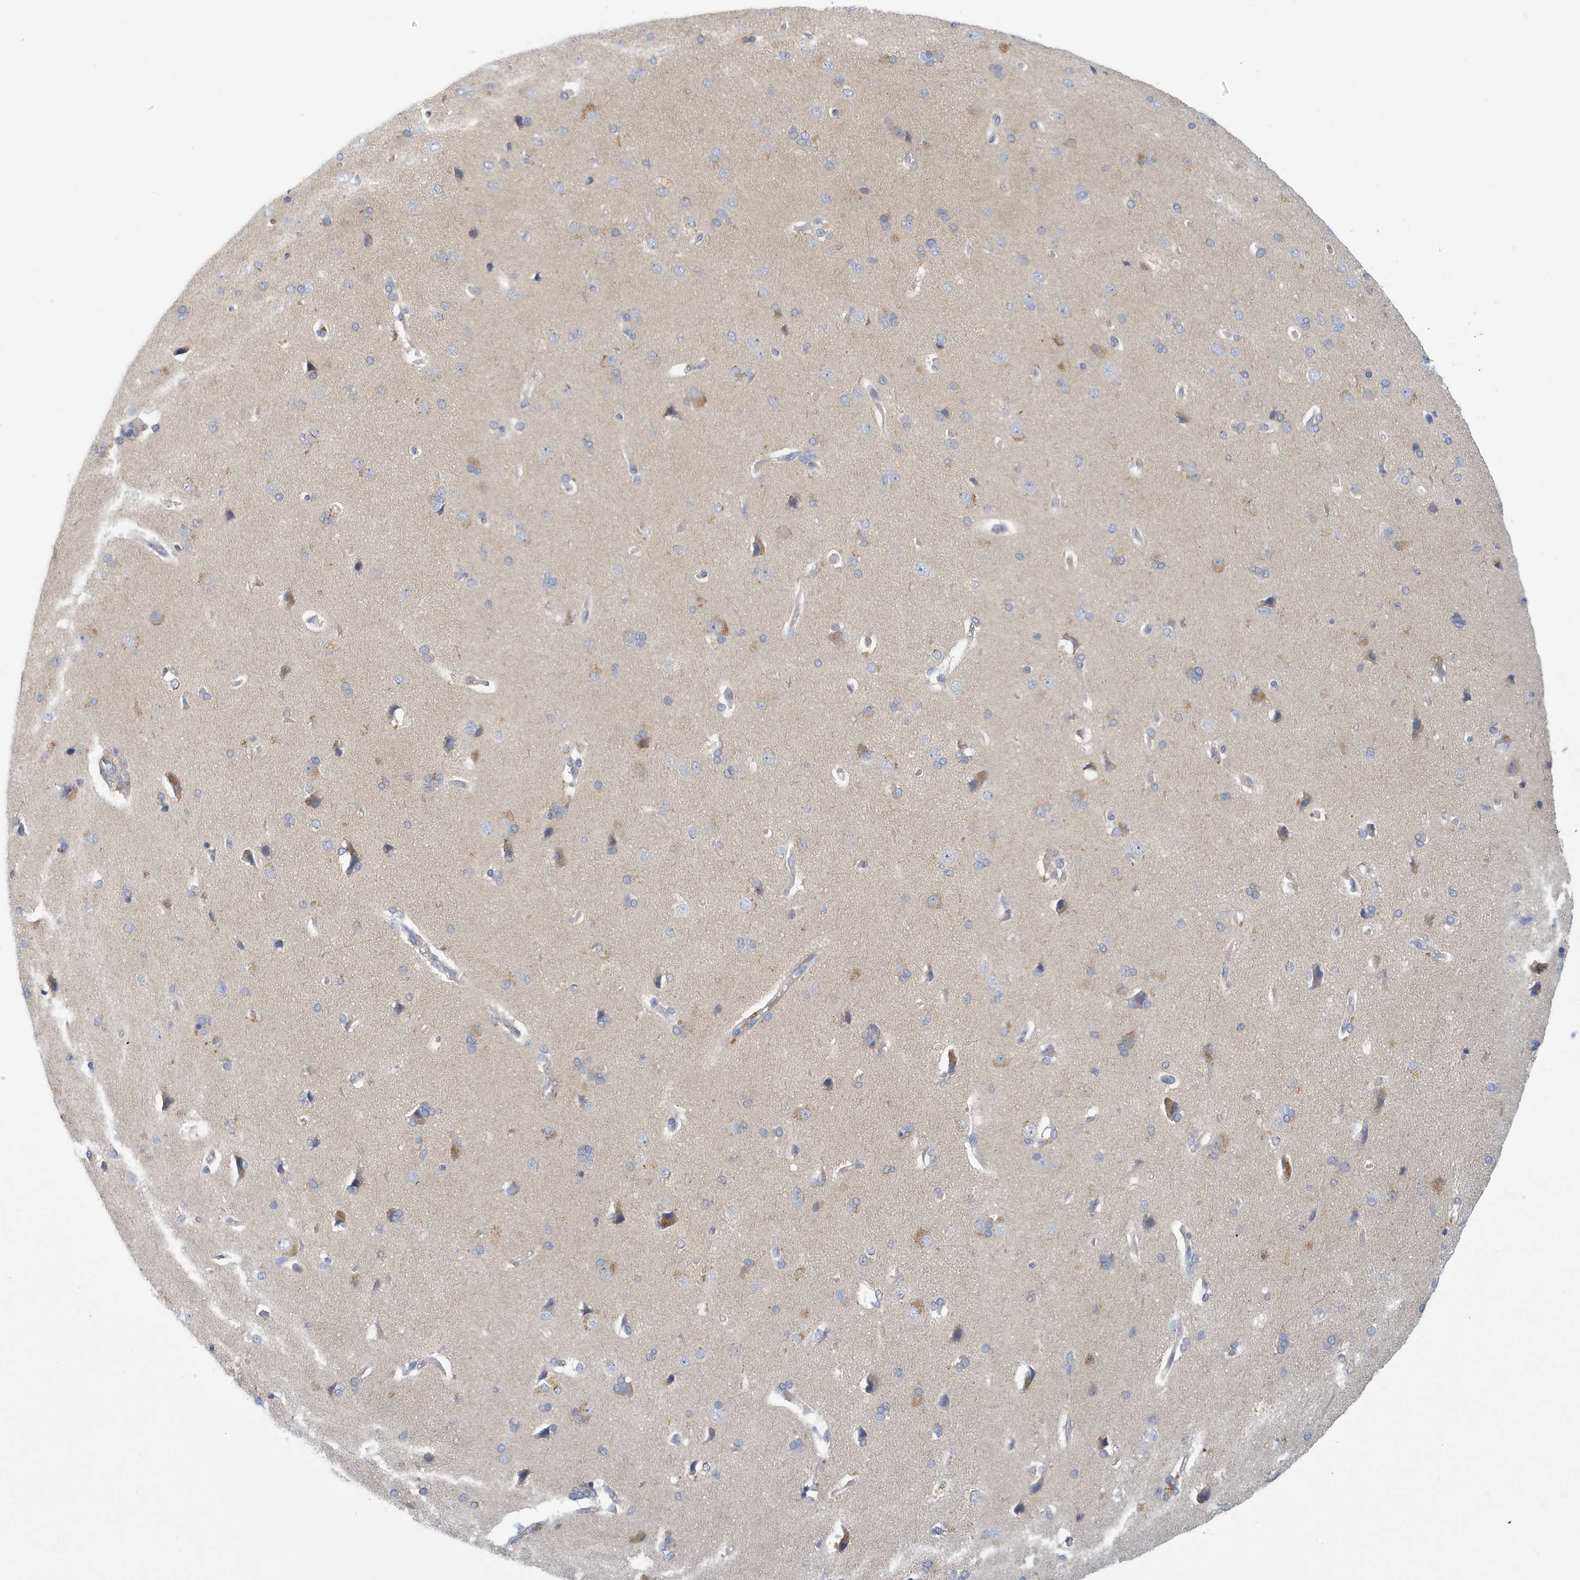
{"staining": {"intensity": "negative", "quantity": "none", "location": "none"}, "tissue": "cerebral cortex", "cell_type": "Endothelial cells", "image_type": "normal", "snomed": [{"axis": "morphology", "description": "Normal tissue, NOS"}, {"axis": "topography", "description": "Cerebral cortex"}], "caption": "This is an immunohistochemistry (IHC) histopathology image of normal human cerebral cortex. There is no positivity in endothelial cells.", "gene": "VTA1", "patient": {"sex": "male", "age": 62}}